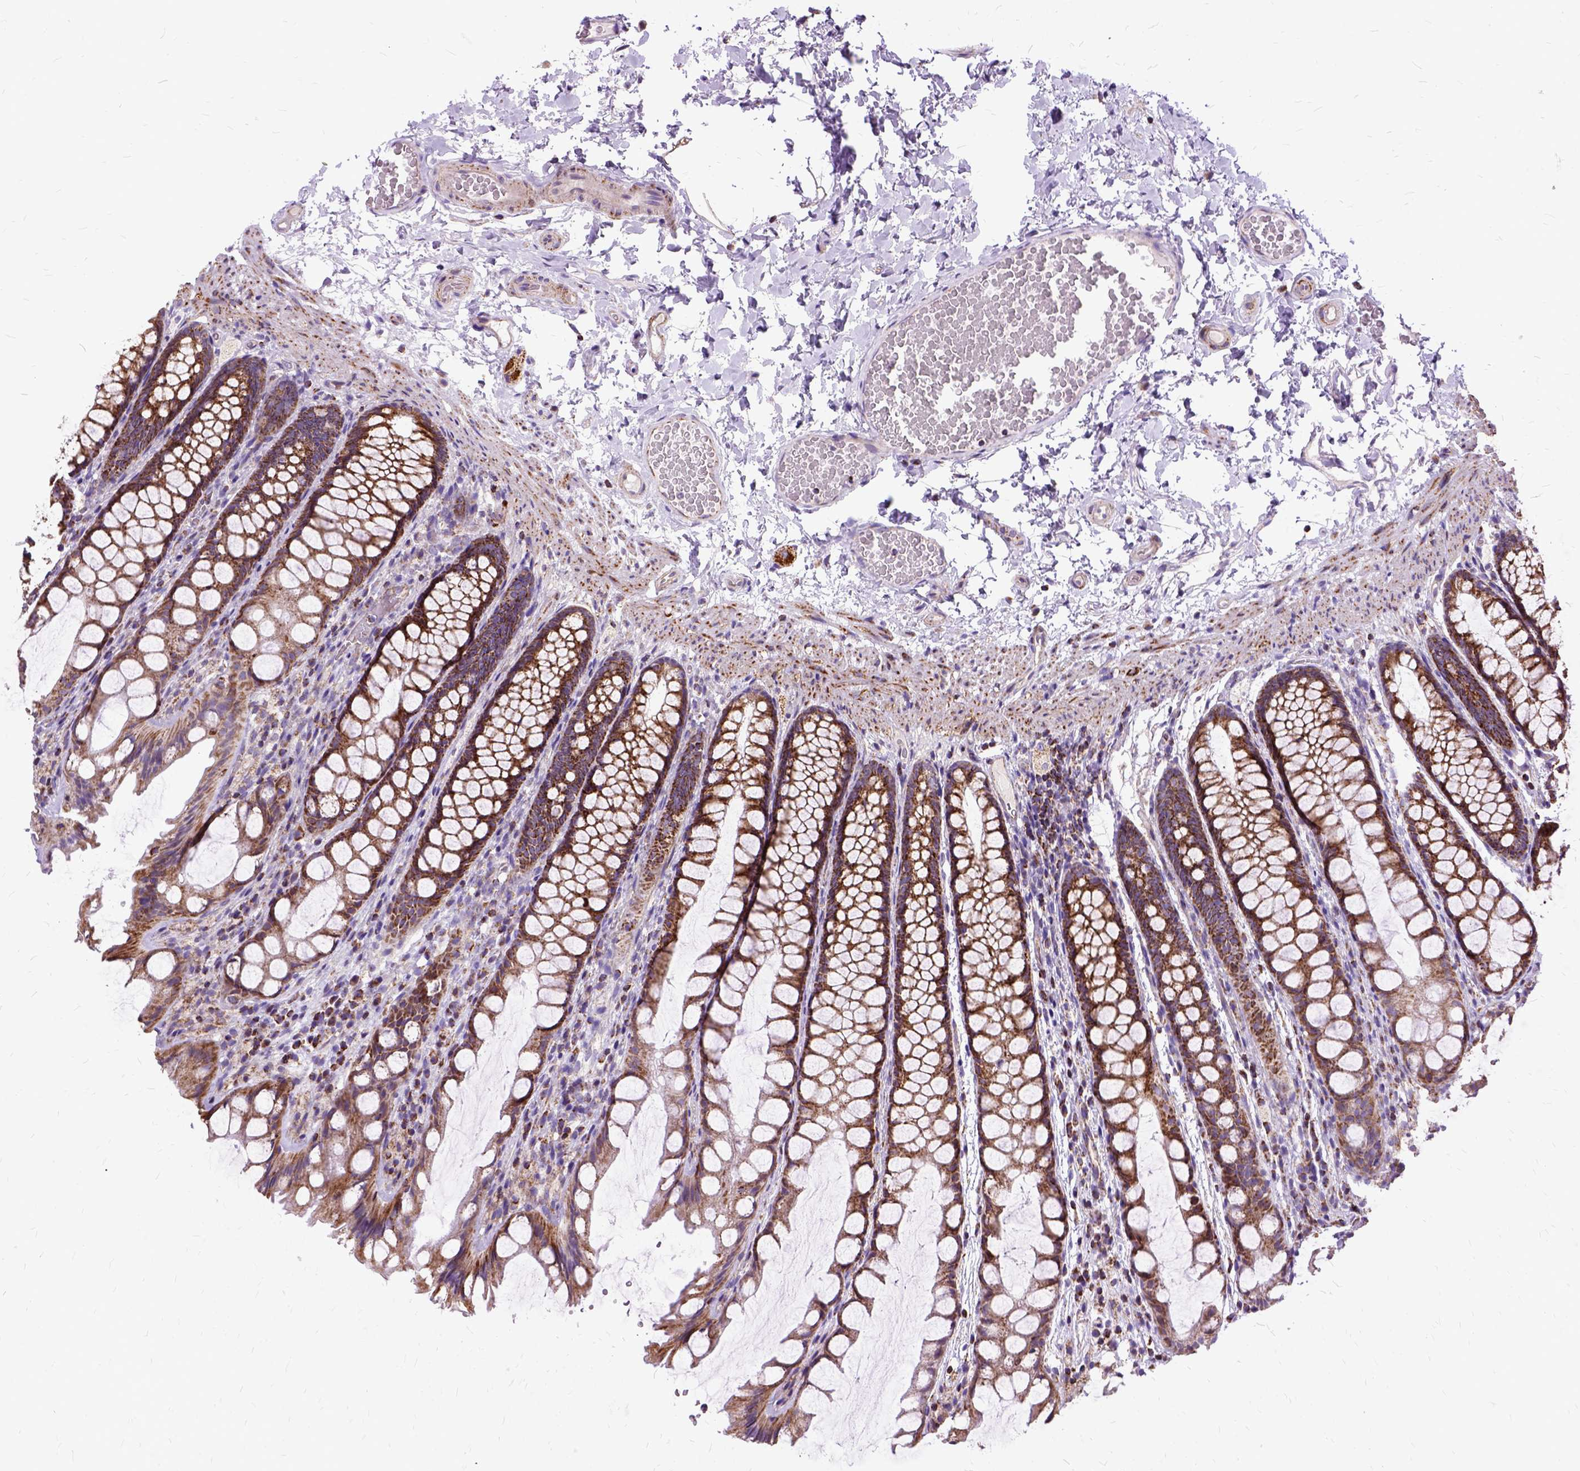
{"staining": {"intensity": "negative", "quantity": "none", "location": "none"}, "tissue": "colon", "cell_type": "Endothelial cells", "image_type": "normal", "snomed": [{"axis": "morphology", "description": "Normal tissue, NOS"}, {"axis": "topography", "description": "Colon"}], "caption": "Immunohistochemistry (IHC) photomicrograph of normal colon: colon stained with DAB reveals no significant protein positivity in endothelial cells. Nuclei are stained in blue.", "gene": "OXCT1", "patient": {"sex": "male", "age": 47}}